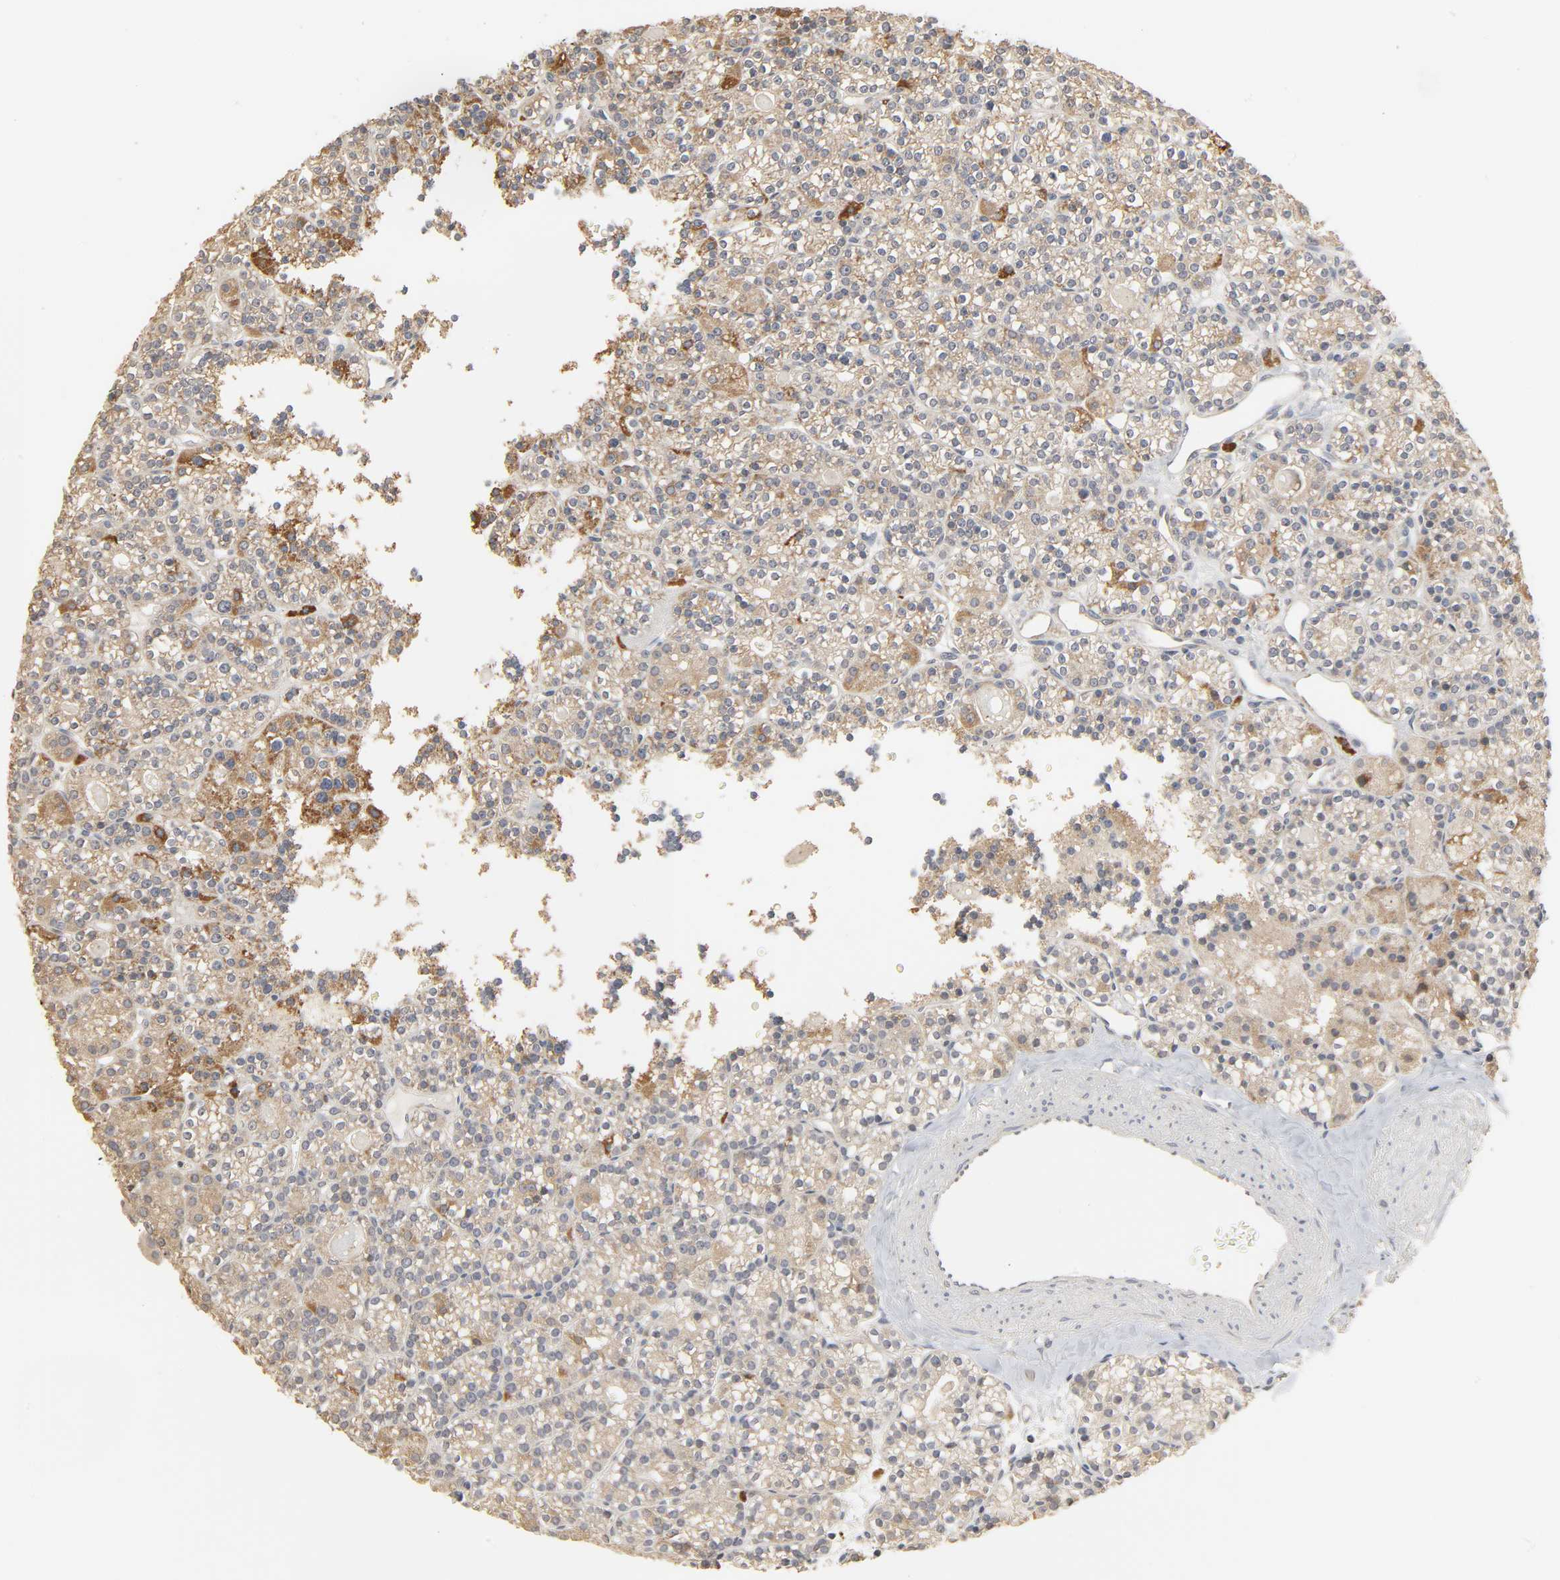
{"staining": {"intensity": "moderate", "quantity": "25%-75%", "location": "cytoplasmic/membranous"}, "tissue": "parathyroid gland", "cell_type": "Glandular cells", "image_type": "normal", "snomed": [{"axis": "morphology", "description": "Normal tissue, NOS"}, {"axis": "topography", "description": "Parathyroid gland"}], "caption": "IHC of benign human parathyroid gland exhibits medium levels of moderate cytoplasmic/membranous staining in about 25%-75% of glandular cells. The protein of interest is shown in brown color, while the nuclei are stained blue.", "gene": "CLEC4E", "patient": {"sex": "female", "age": 64}}